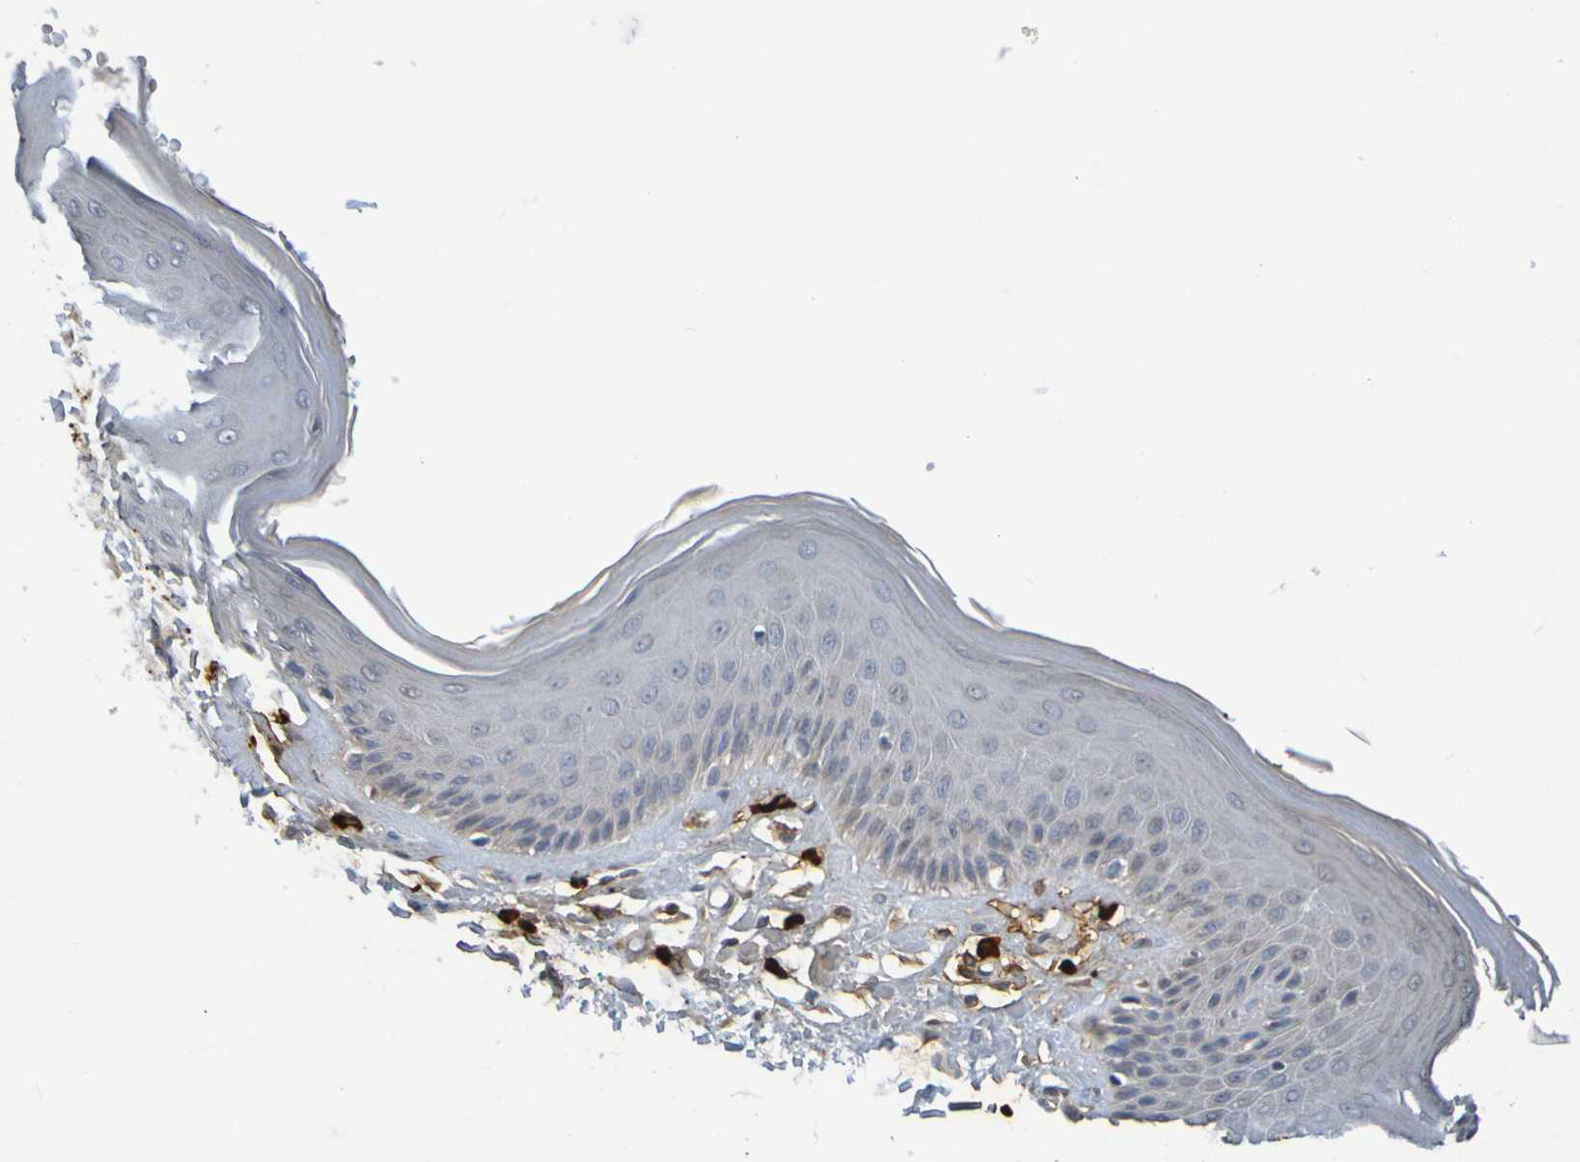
{"staining": {"intensity": "weak", "quantity": "<25%", "location": "cytoplasmic/membranous"}, "tissue": "skin", "cell_type": "Epidermal cells", "image_type": "normal", "snomed": [{"axis": "morphology", "description": "Normal tissue, NOS"}, {"axis": "topography", "description": "Vulva"}], "caption": "IHC micrograph of unremarkable skin stained for a protein (brown), which reveals no expression in epidermal cells. The staining is performed using DAB brown chromogen with nuclei counter-stained in using hematoxylin.", "gene": "C3AR1", "patient": {"sex": "female", "age": 73}}